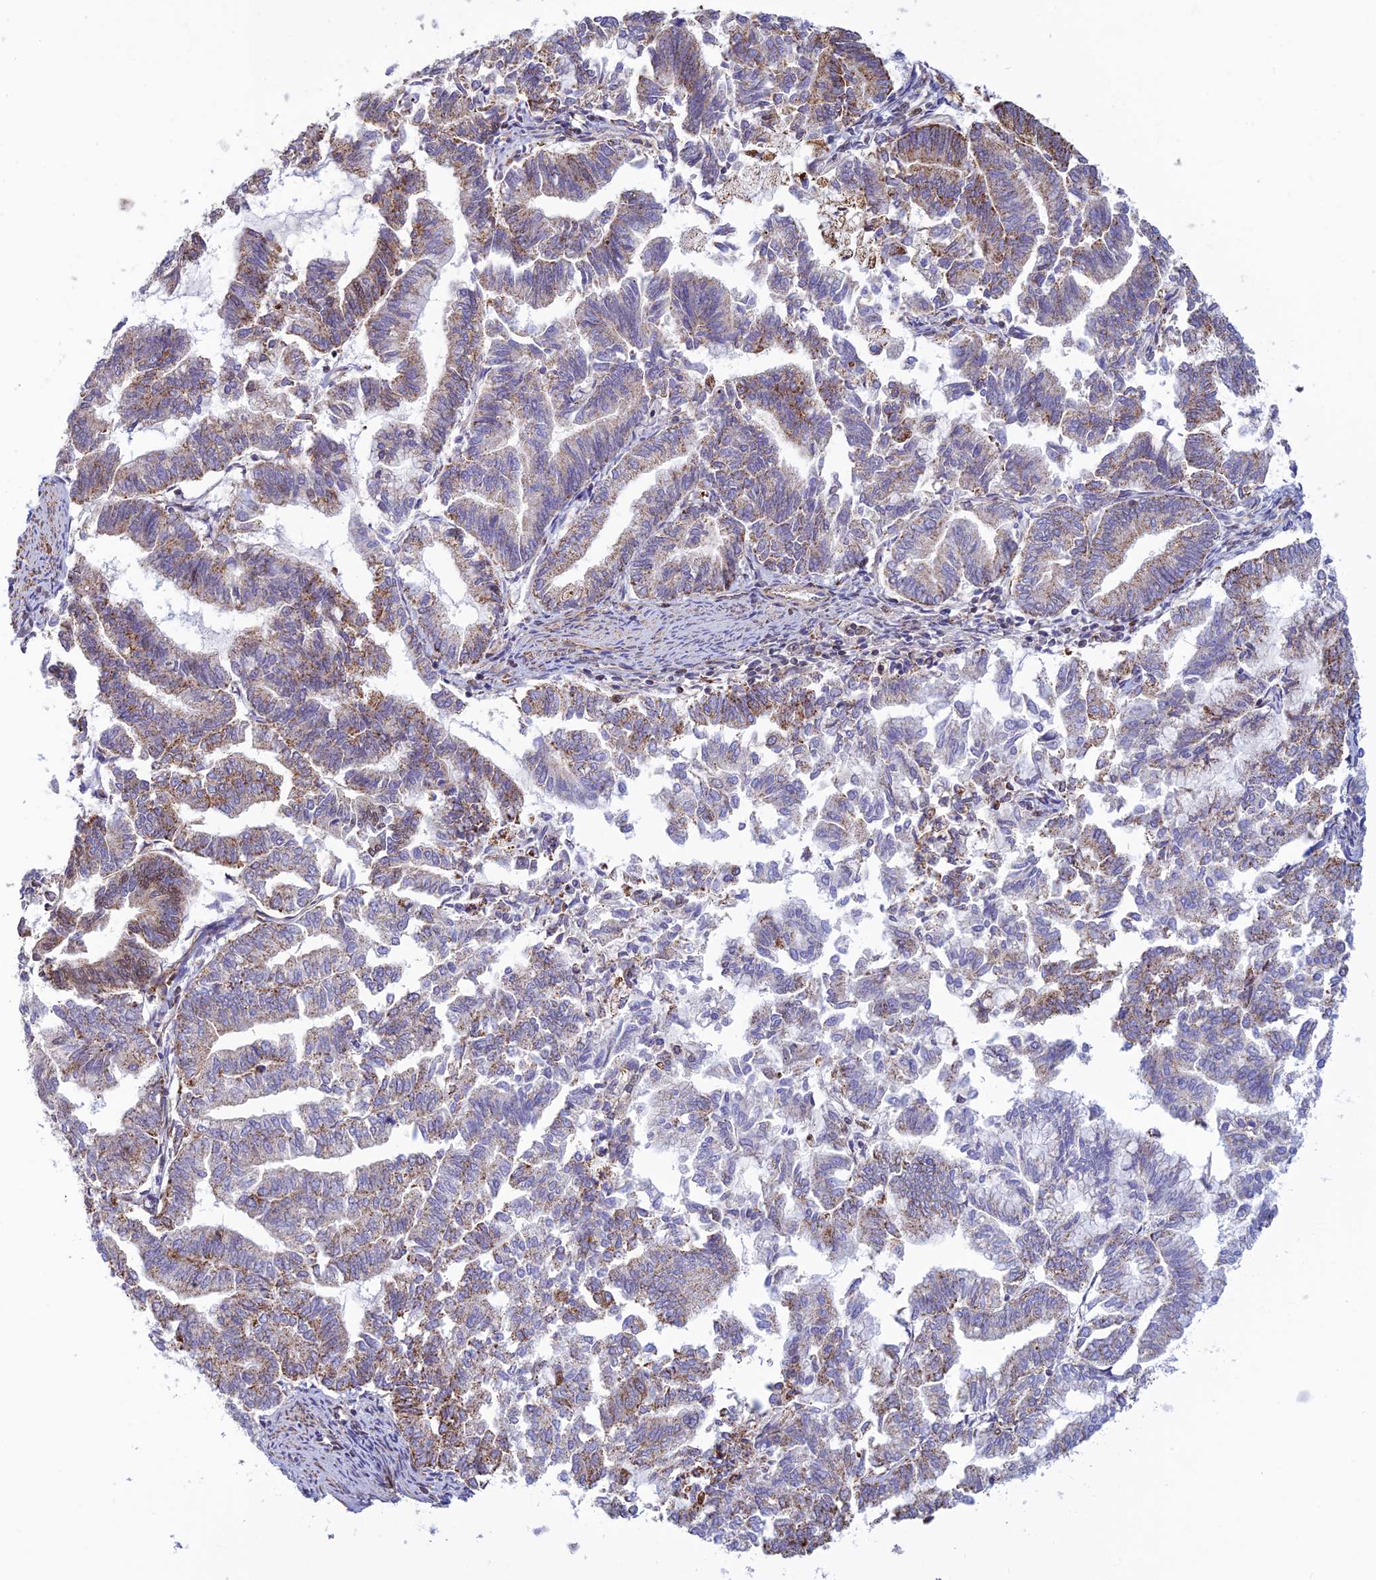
{"staining": {"intensity": "moderate", "quantity": "25%-75%", "location": "cytoplasmic/membranous"}, "tissue": "endometrial cancer", "cell_type": "Tumor cells", "image_type": "cancer", "snomed": [{"axis": "morphology", "description": "Adenocarcinoma, NOS"}, {"axis": "topography", "description": "Endometrium"}], "caption": "Moderate cytoplasmic/membranous protein expression is appreciated in approximately 25%-75% of tumor cells in adenocarcinoma (endometrial). The staining is performed using DAB brown chromogen to label protein expression. The nuclei are counter-stained blue using hematoxylin.", "gene": "POLR1G", "patient": {"sex": "female", "age": 79}}